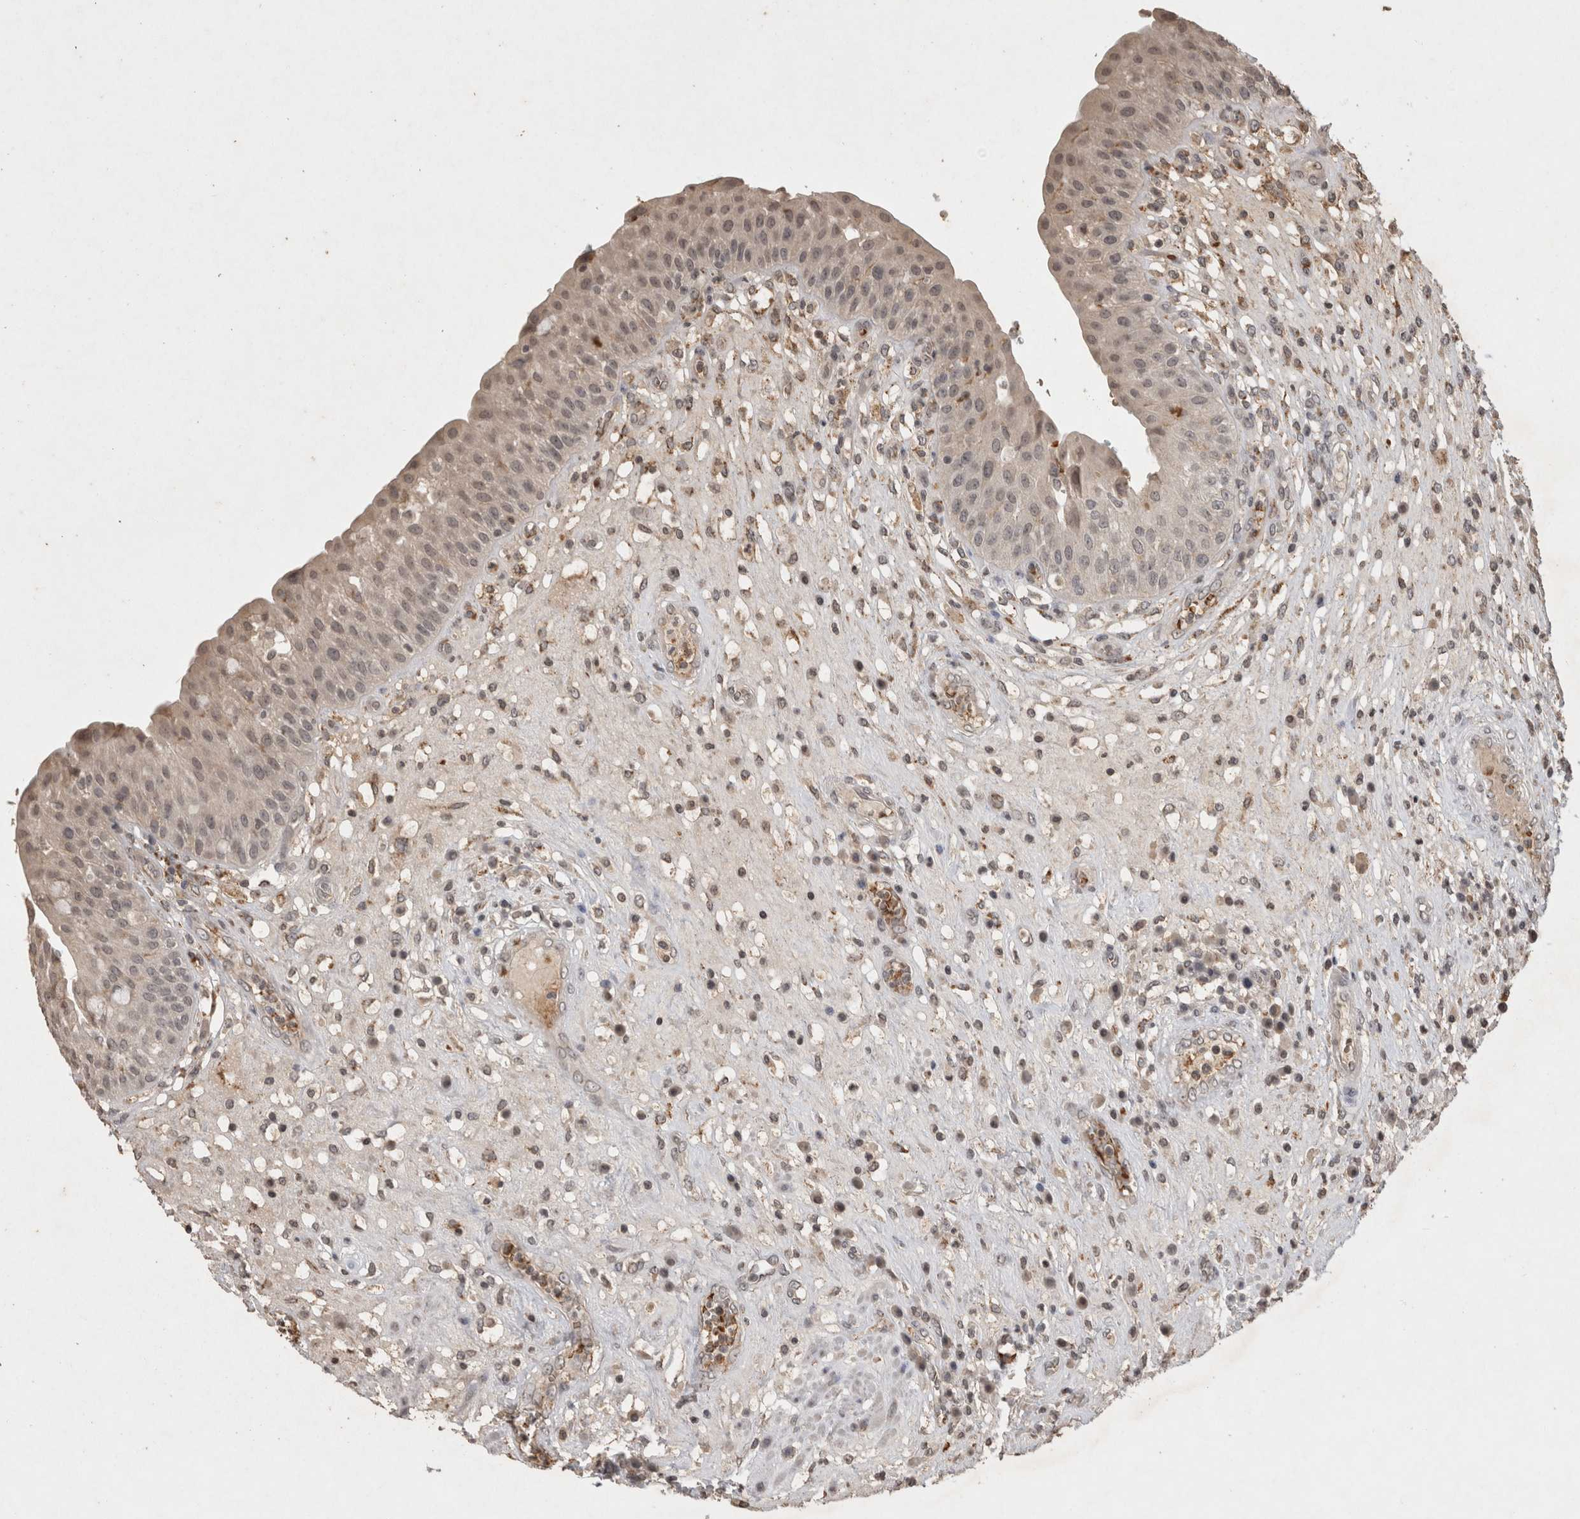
{"staining": {"intensity": "moderate", "quantity": "25%-75%", "location": "cytoplasmic/membranous"}, "tissue": "urinary bladder", "cell_type": "Urothelial cells", "image_type": "normal", "snomed": [{"axis": "morphology", "description": "Normal tissue, NOS"}, {"axis": "topography", "description": "Urinary bladder"}], "caption": "Protein analysis of unremarkable urinary bladder shows moderate cytoplasmic/membranous positivity in approximately 25%-75% of urothelial cells. (IHC, brightfield microscopy, high magnification).", "gene": "HRK", "patient": {"sex": "female", "age": 62}}